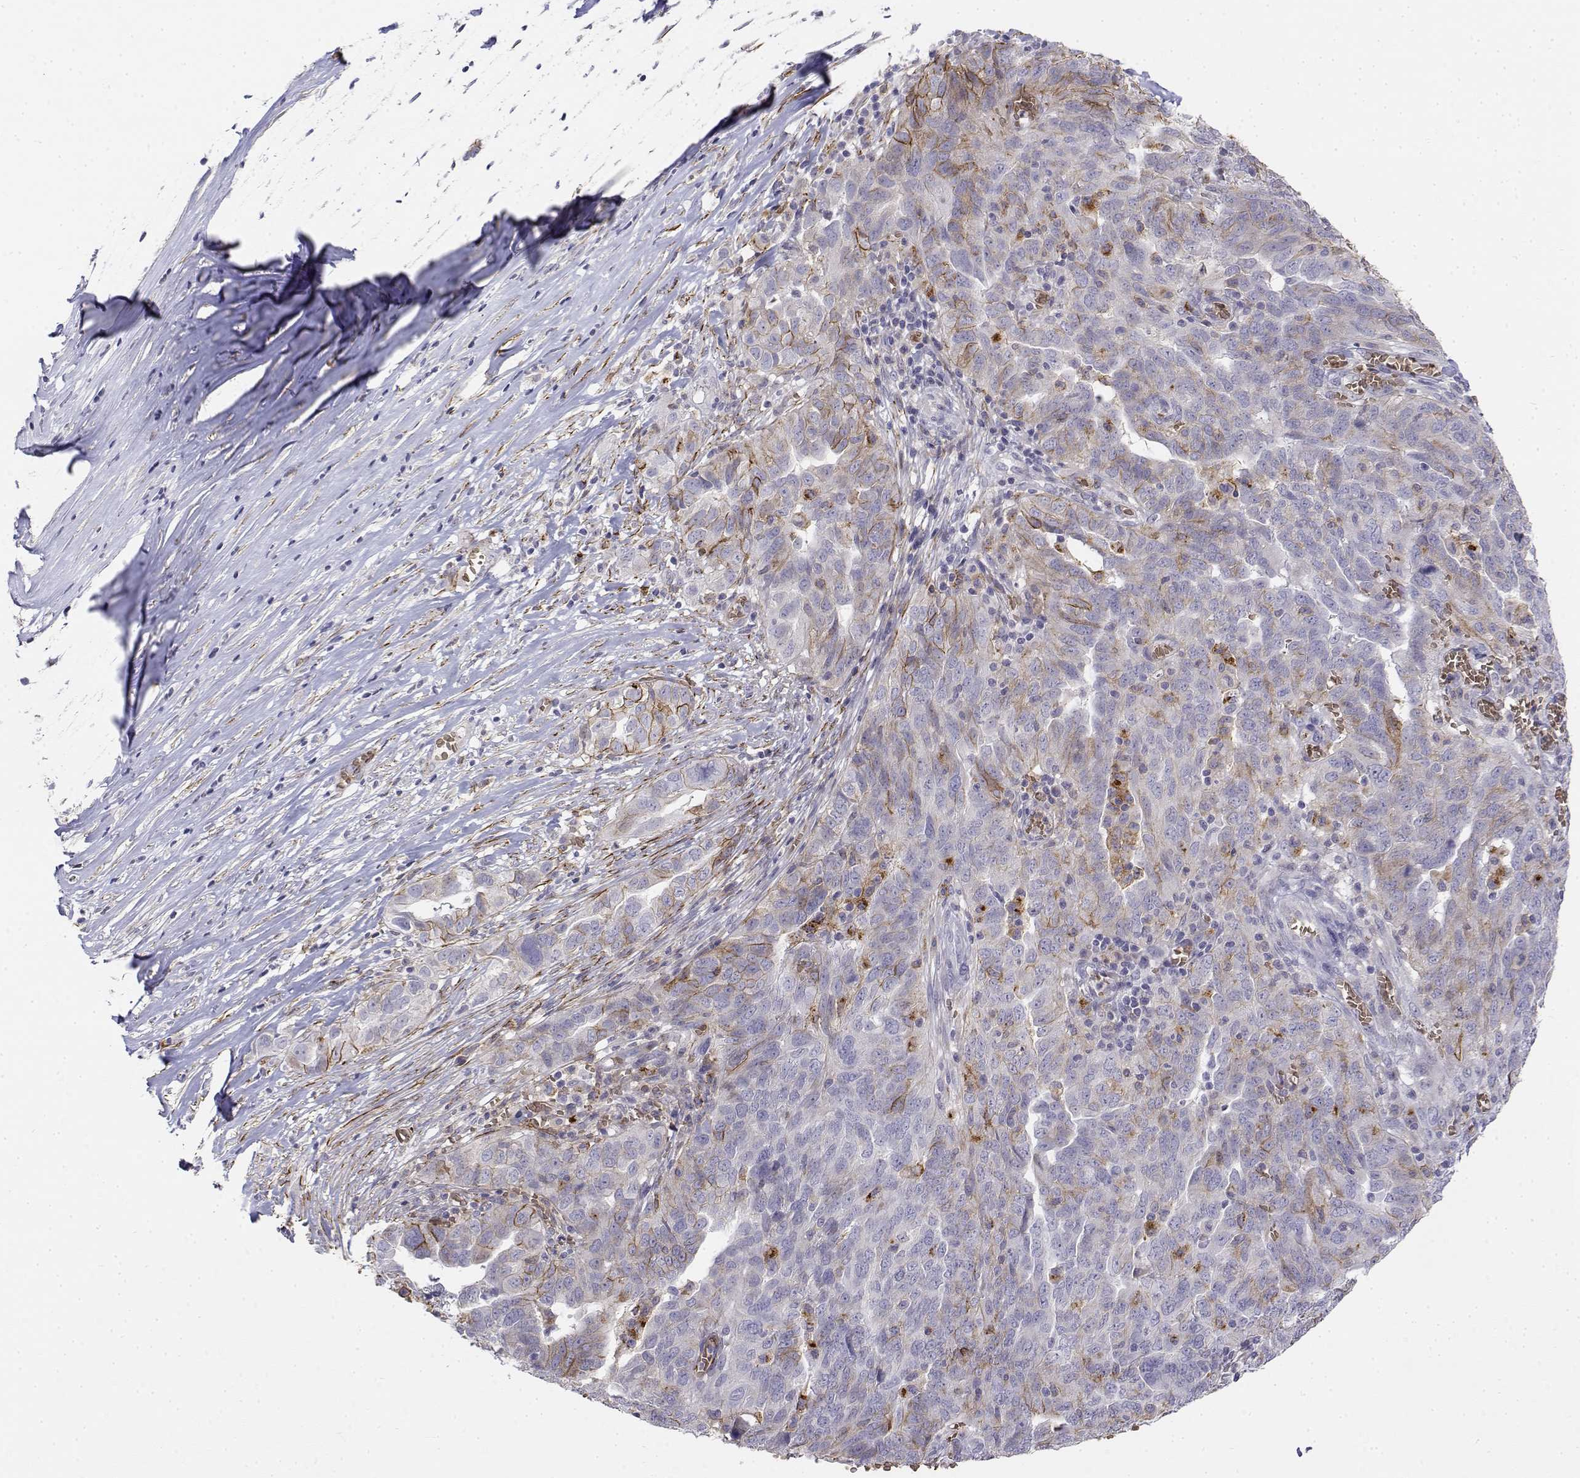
{"staining": {"intensity": "weak", "quantity": "<25%", "location": "cytoplasmic/membranous"}, "tissue": "ovarian cancer", "cell_type": "Tumor cells", "image_type": "cancer", "snomed": [{"axis": "morphology", "description": "Carcinoma, endometroid"}, {"axis": "topography", "description": "Soft tissue"}, {"axis": "topography", "description": "Ovary"}], "caption": "An IHC image of ovarian endometroid carcinoma is shown. There is no staining in tumor cells of ovarian endometroid carcinoma.", "gene": "CADM1", "patient": {"sex": "female", "age": 52}}